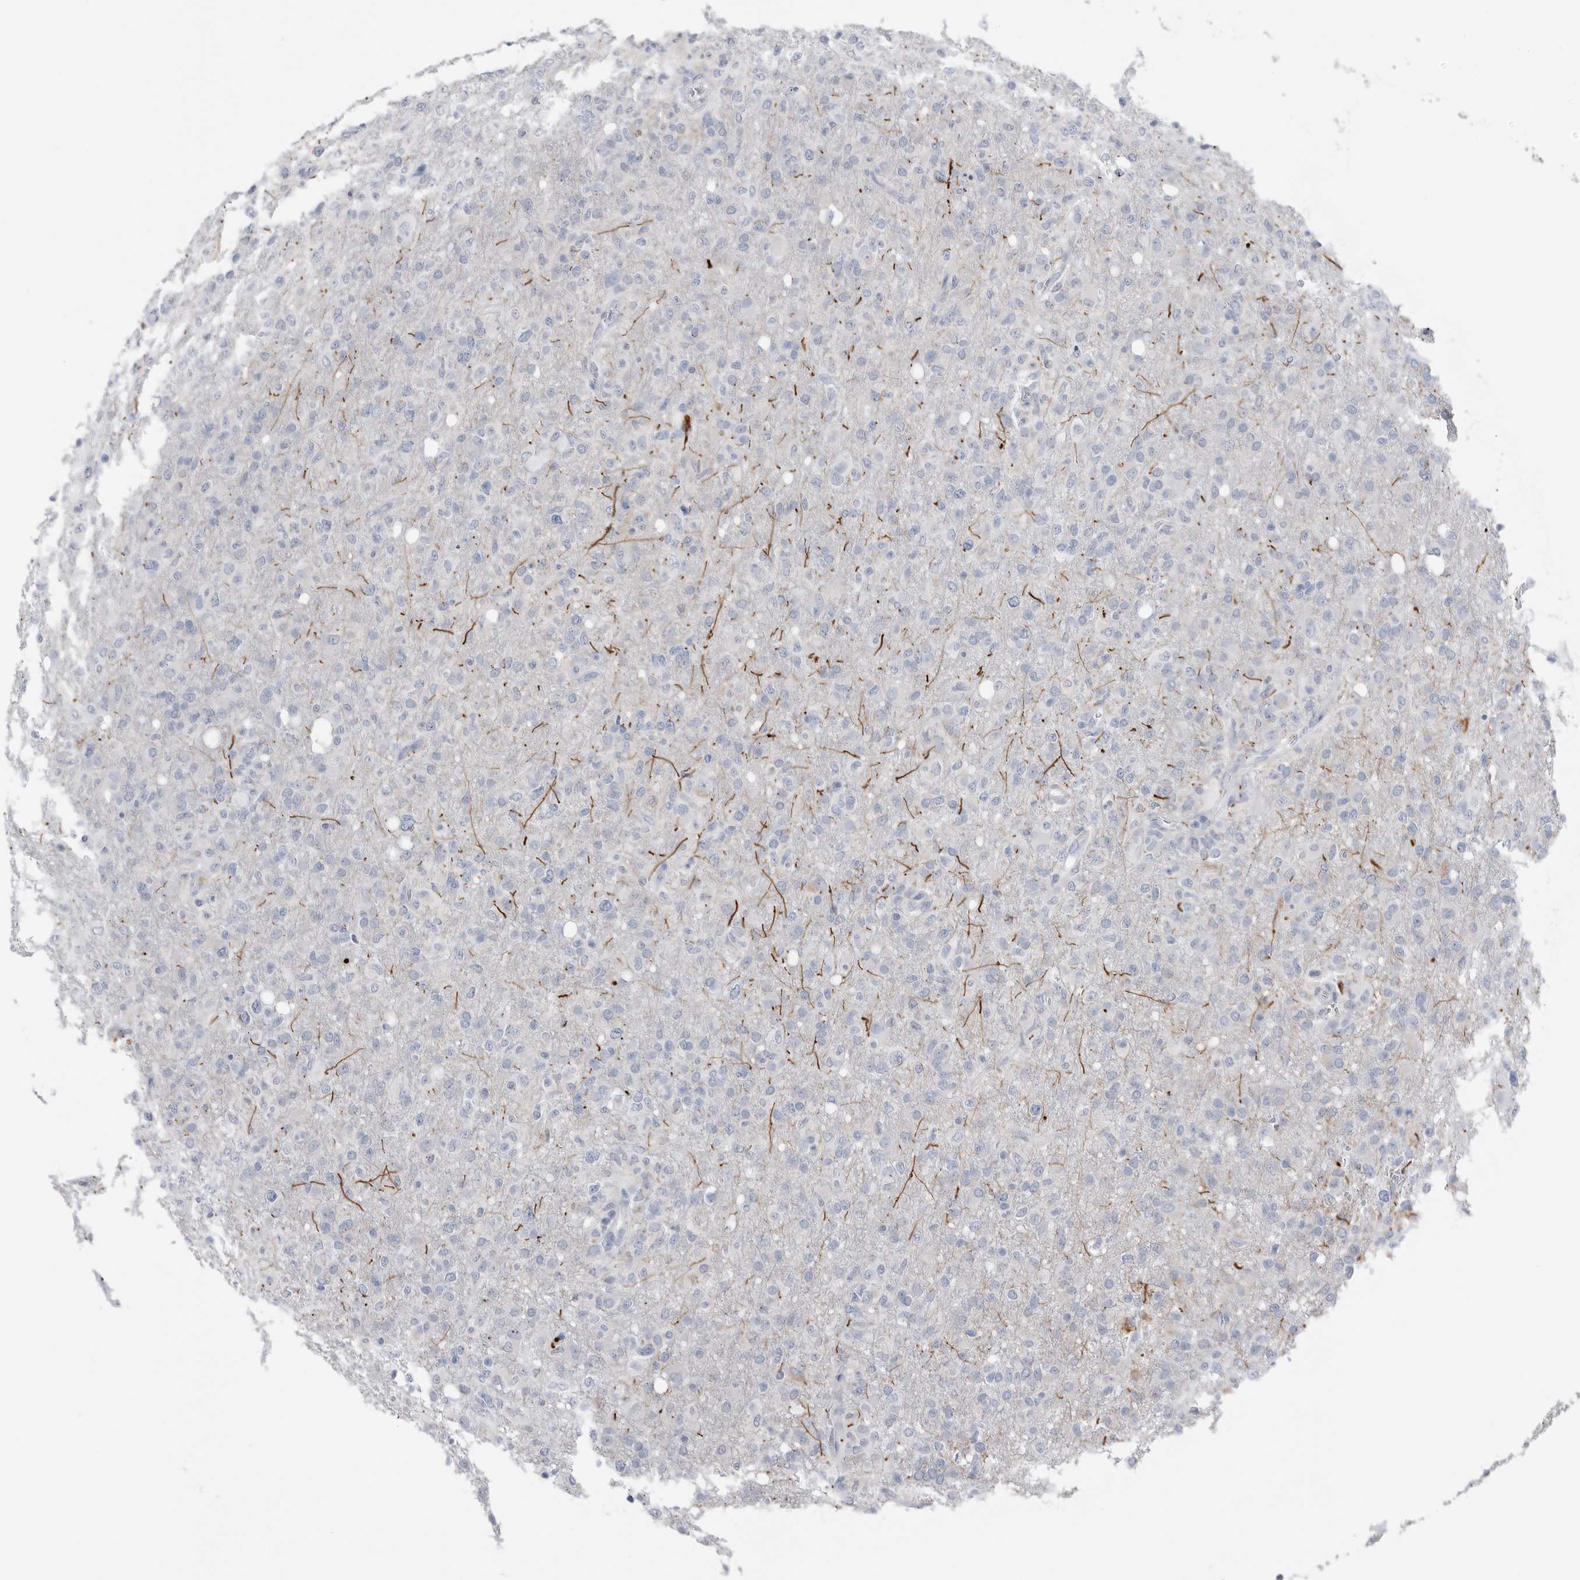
{"staining": {"intensity": "negative", "quantity": "none", "location": "none"}, "tissue": "glioma", "cell_type": "Tumor cells", "image_type": "cancer", "snomed": [{"axis": "morphology", "description": "Glioma, malignant, High grade"}, {"axis": "topography", "description": "Brain"}], "caption": "This is an IHC photomicrograph of glioma. There is no expression in tumor cells.", "gene": "ABHD12", "patient": {"sex": "female", "age": 57}}